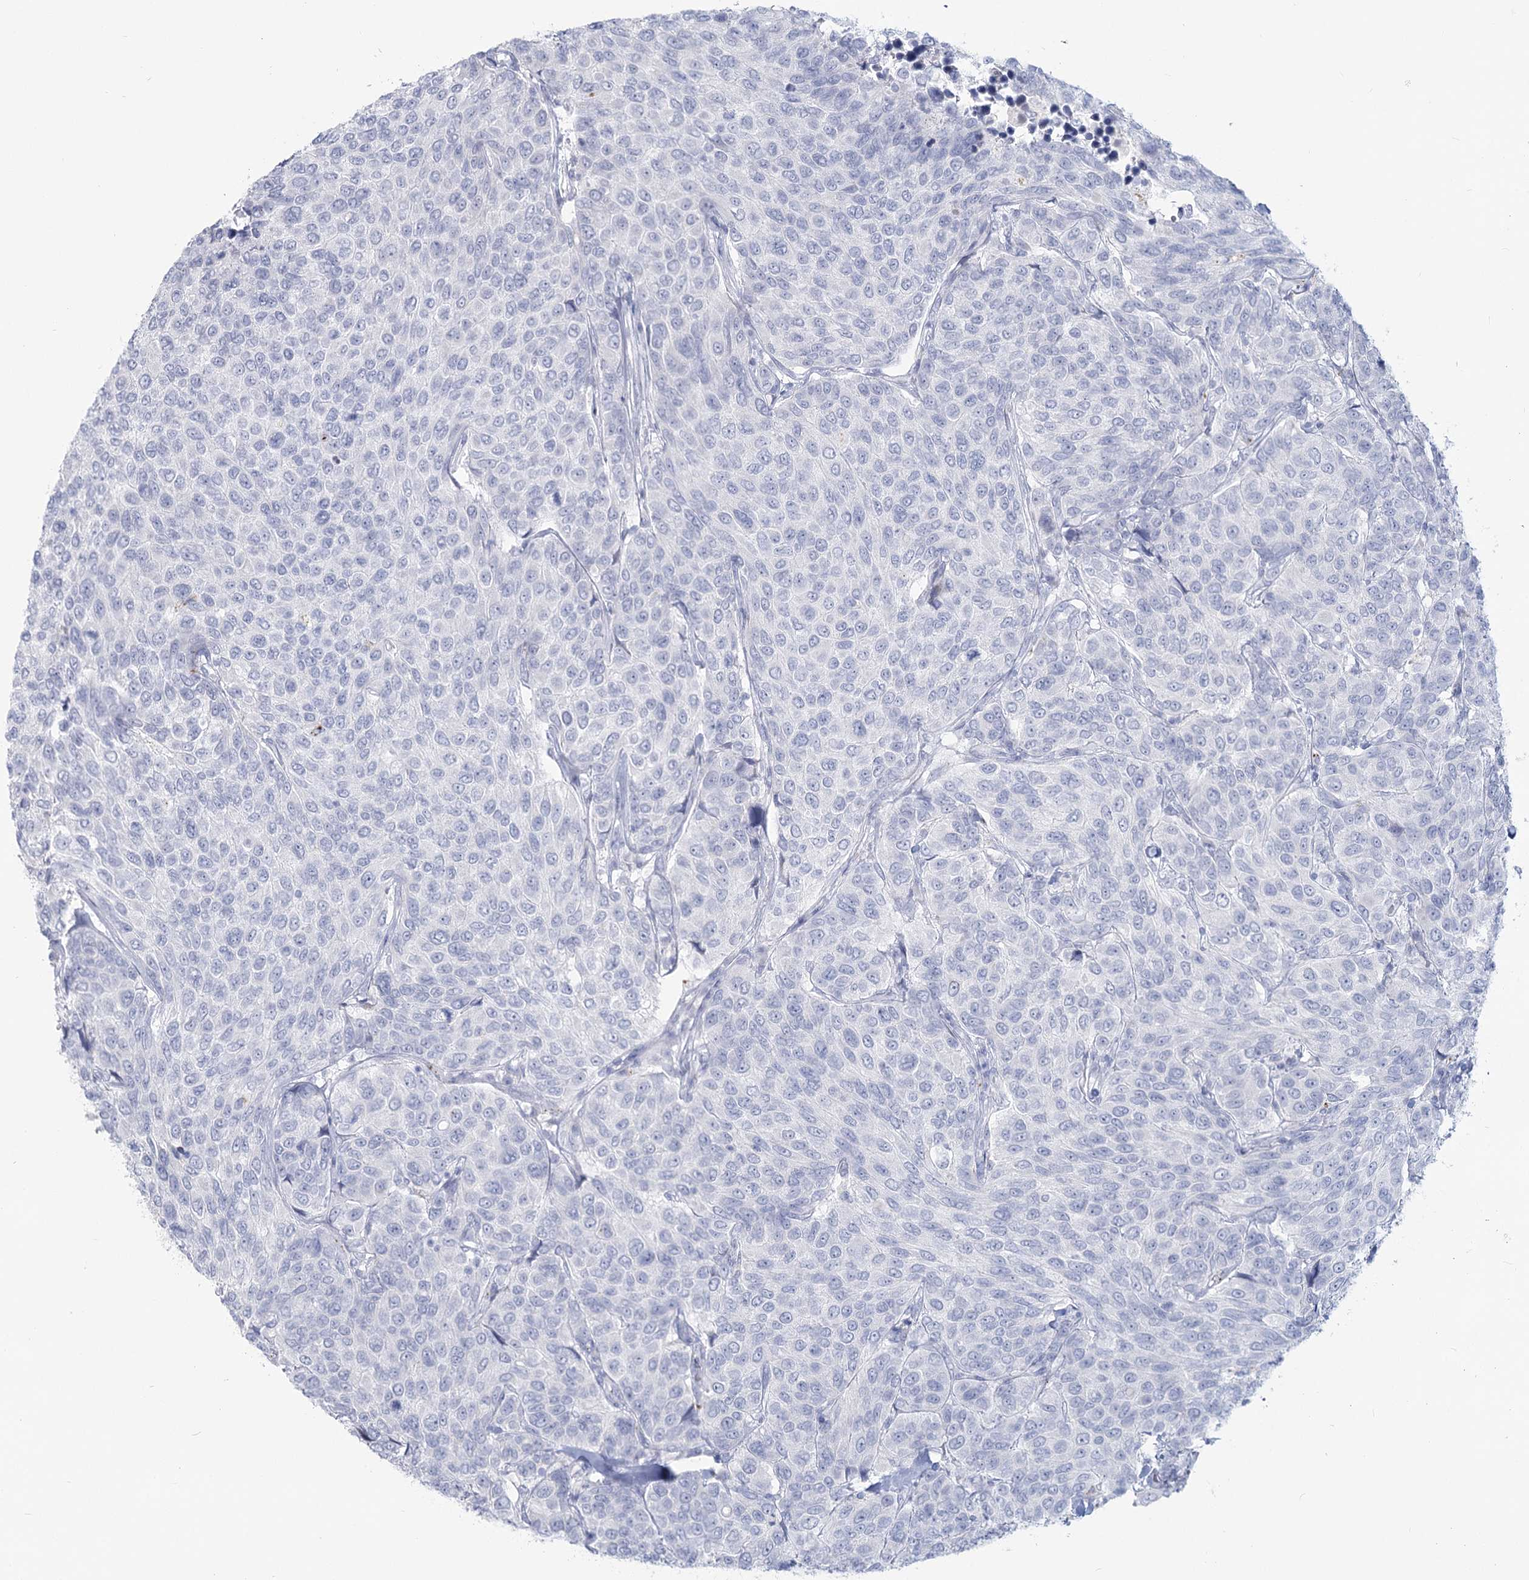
{"staining": {"intensity": "negative", "quantity": "none", "location": "none"}, "tissue": "breast cancer", "cell_type": "Tumor cells", "image_type": "cancer", "snomed": [{"axis": "morphology", "description": "Duct carcinoma"}, {"axis": "topography", "description": "Breast"}], "caption": "Breast infiltrating ductal carcinoma was stained to show a protein in brown. There is no significant positivity in tumor cells.", "gene": "SLC6A19", "patient": {"sex": "female", "age": 55}}